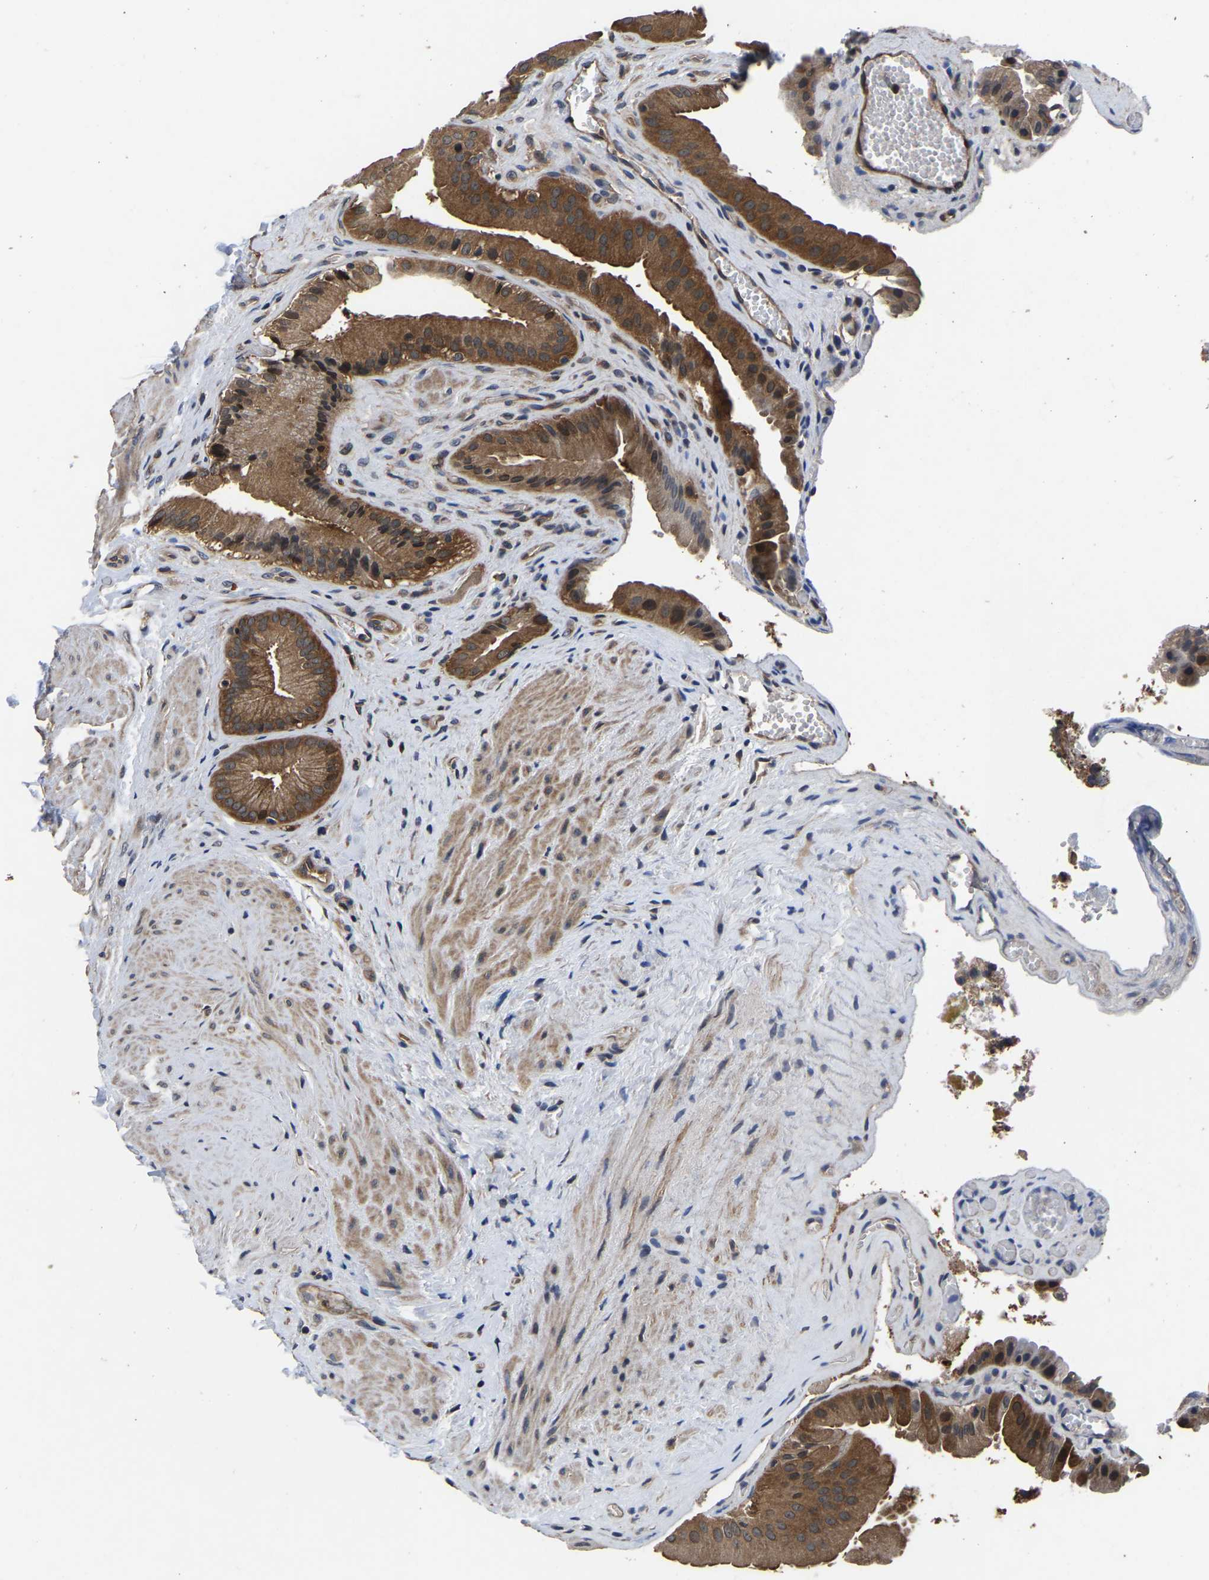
{"staining": {"intensity": "strong", "quantity": ">75%", "location": "cytoplasmic/membranous"}, "tissue": "gallbladder", "cell_type": "Glandular cells", "image_type": "normal", "snomed": [{"axis": "morphology", "description": "Normal tissue, NOS"}, {"axis": "topography", "description": "Gallbladder"}], "caption": "Approximately >75% of glandular cells in normal human gallbladder display strong cytoplasmic/membranous protein staining as visualized by brown immunohistochemical staining.", "gene": "FGD5", "patient": {"sex": "male", "age": 49}}